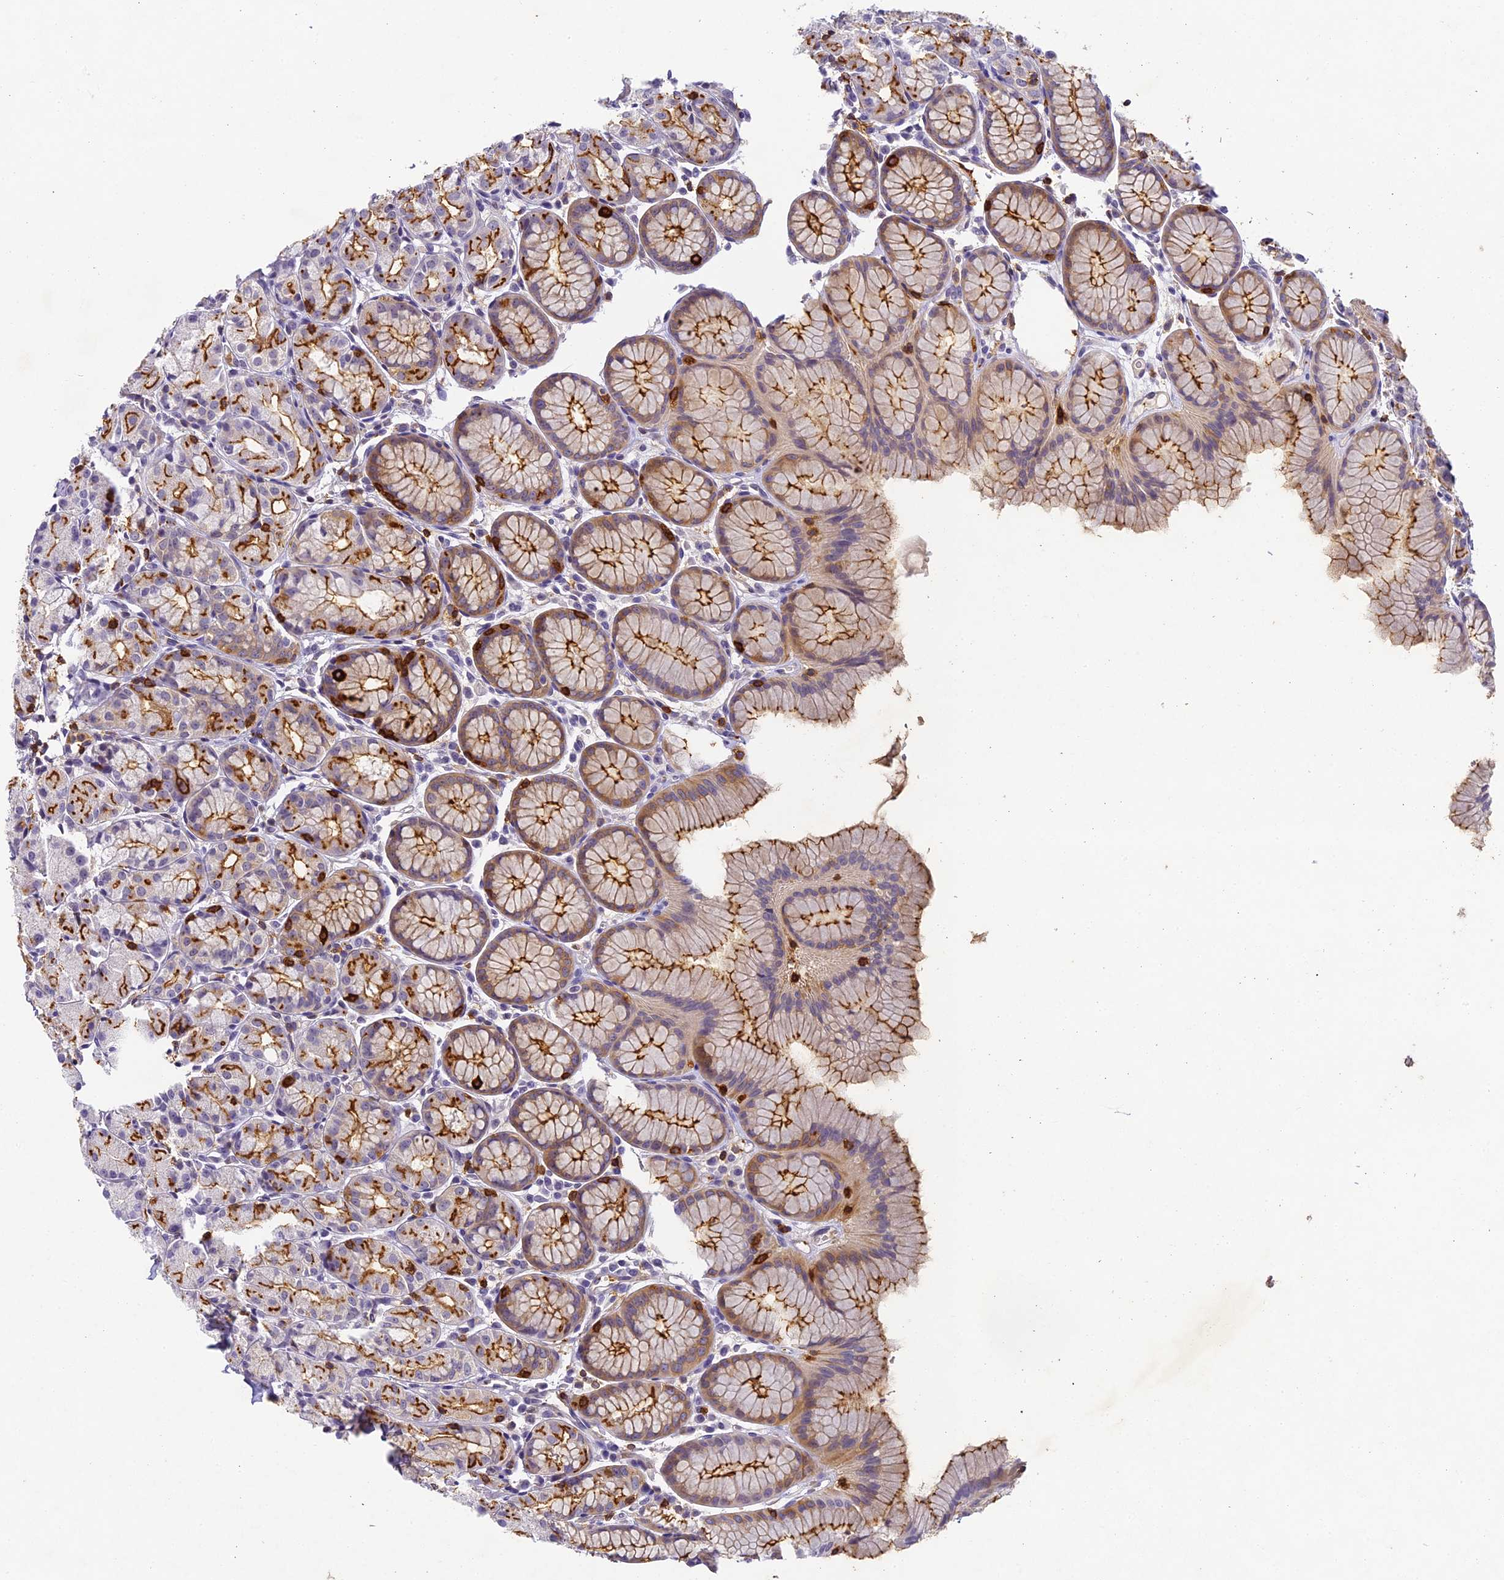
{"staining": {"intensity": "strong", "quantity": ">75%", "location": "cytoplasmic/membranous"}, "tissue": "stomach", "cell_type": "Glandular cells", "image_type": "normal", "snomed": [{"axis": "morphology", "description": "Normal tissue, NOS"}, {"axis": "topography", "description": "Stomach, upper"}], "caption": "An immunohistochemistry (IHC) image of unremarkable tissue is shown. Protein staining in brown labels strong cytoplasmic/membranous positivity in stomach within glandular cells.", "gene": "FYB1", "patient": {"sex": "male", "age": 47}}